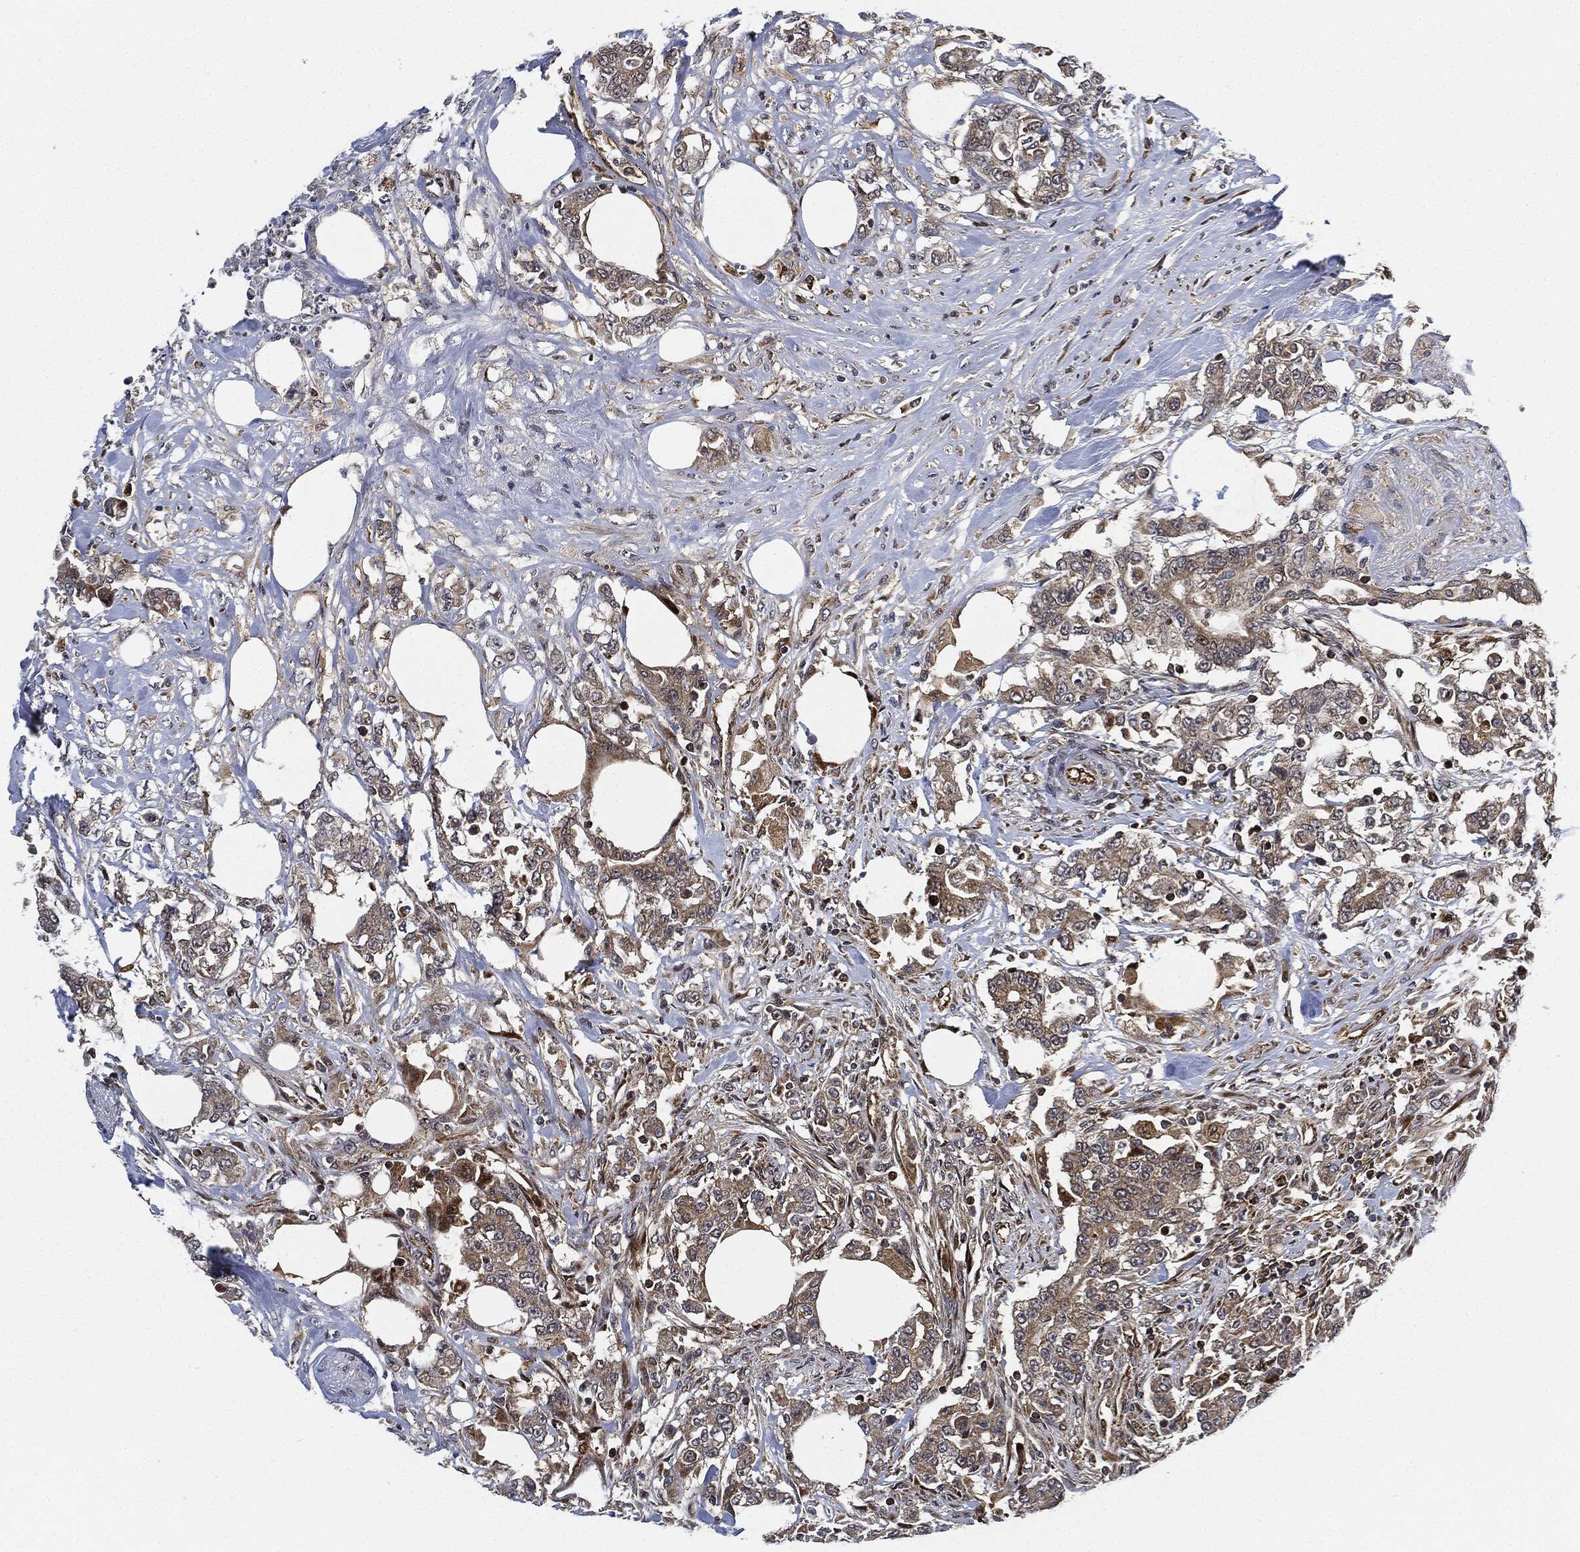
{"staining": {"intensity": "weak", "quantity": "25%-75%", "location": "cytoplasmic/membranous"}, "tissue": "colorectal cancer", "cell_type": "Tumor cells", "image_type": "cancer", "snomed": [{"axis": "morphology", "description": "Adenocarcinoma, NOS"}, {"axis": "topography", "description": "Colon"}], "caption": "Weak cytoplasmic/membranous protein positivity is present in about 25%-75% of tumor cells in colorectal cancer. Using DAB (3,3'-diaminobenzidine) (brown) and hematoxylin (blue) stains, captured at high magnification using brightfield microscopy.", "gene": "RNASEL", "patient": {"sex": "female", "age": 48}}